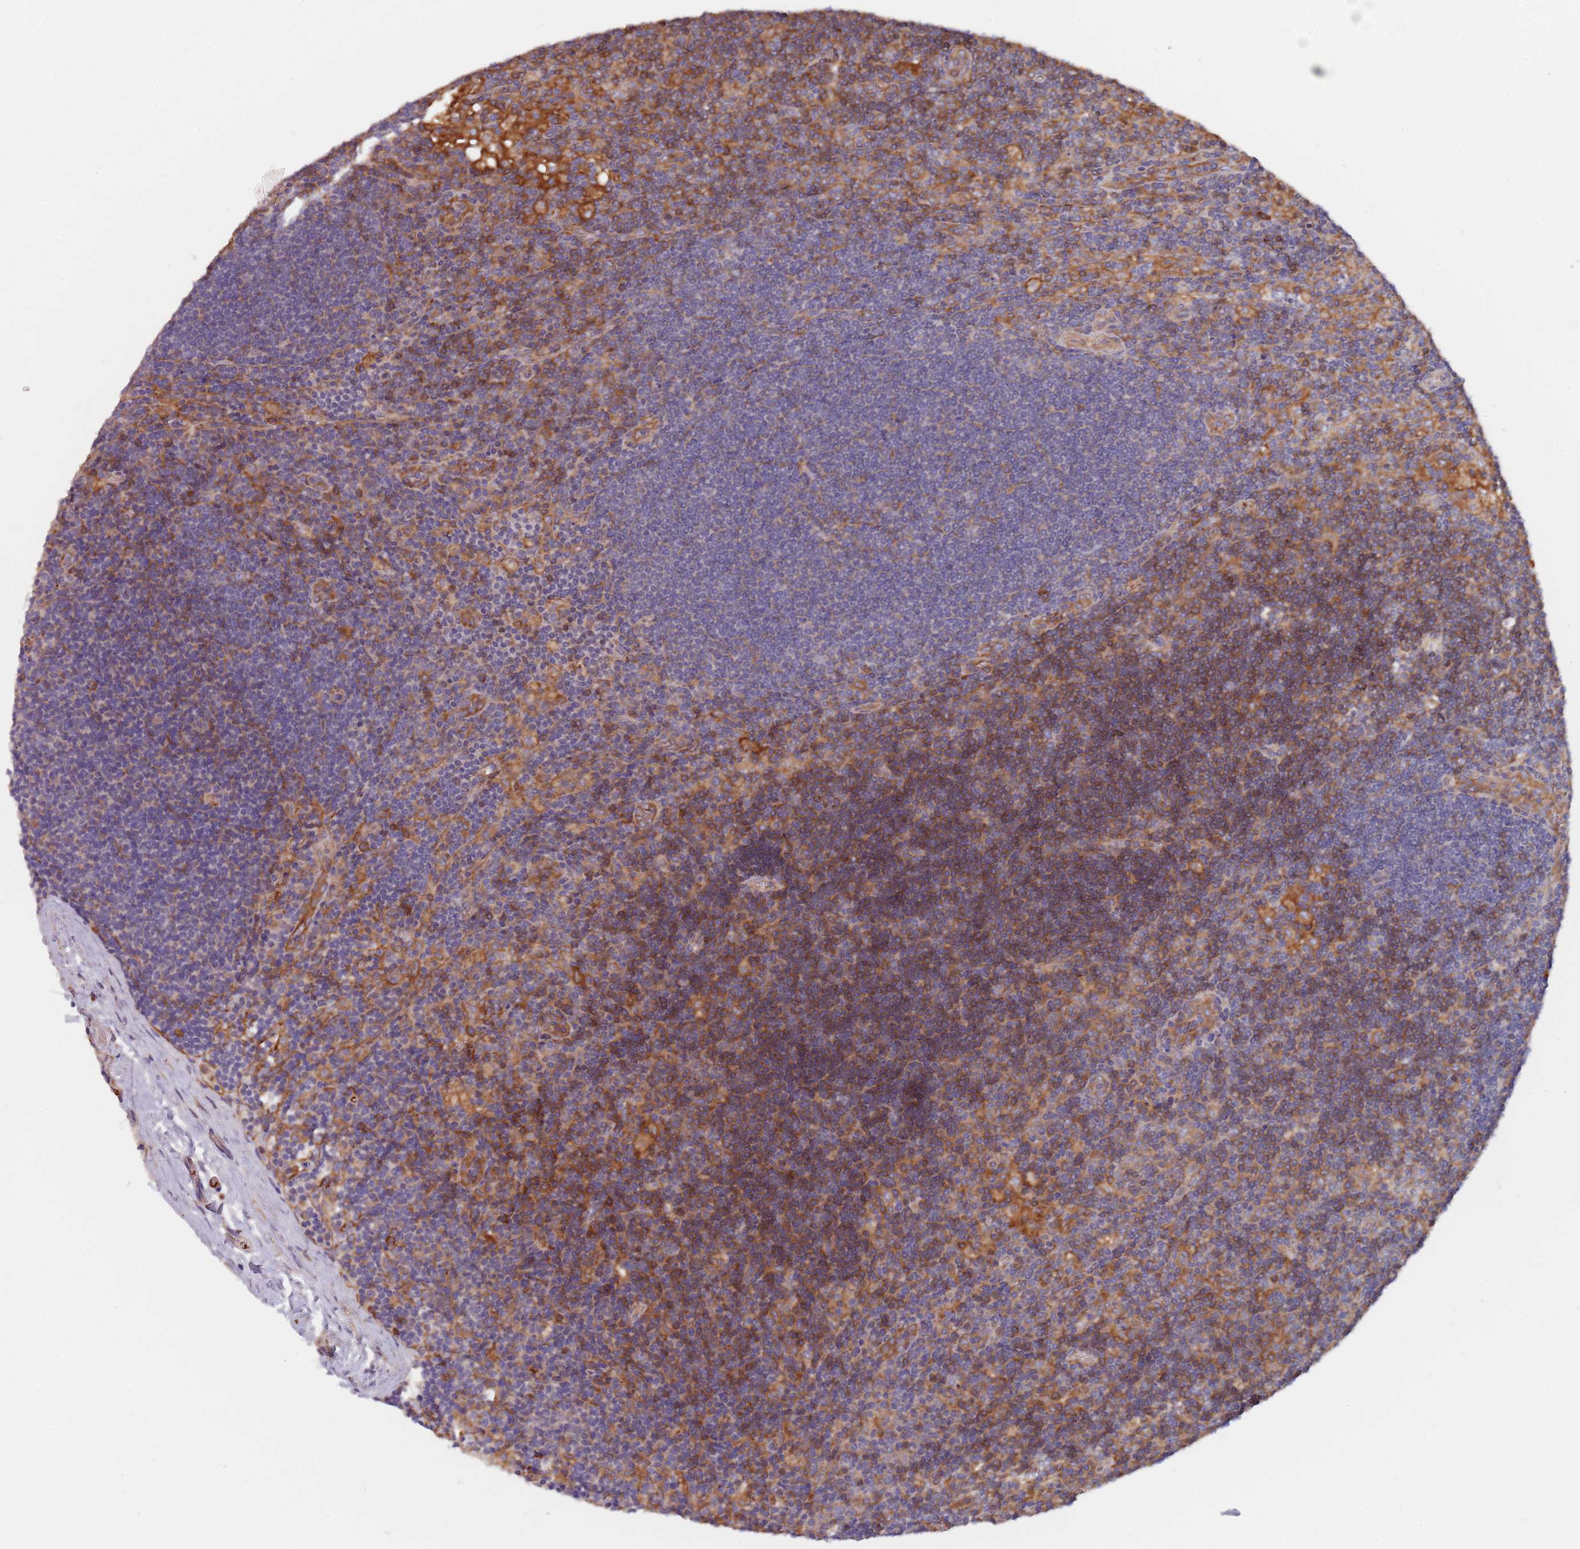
{"staining": {"intensity": "weak", "quantity": "<25%", "location": "cytoplasmic/membranous"}, "tissue": "lymph node", "cell_type": "Germinal center cells", "image_type": "normal", "snomed": [{"axis": "morphology", "description": "Normal tissue, NOS"}, {"axis": "topography", "description": "Lymph node"}], "caption": "High power microscopy image of an IHC photomicrograph of benign lymph node, revealing no significant expression in germinal center cells.", "gene": "DCUN1D3", "patient": {"sex": "male", "age": 24}}